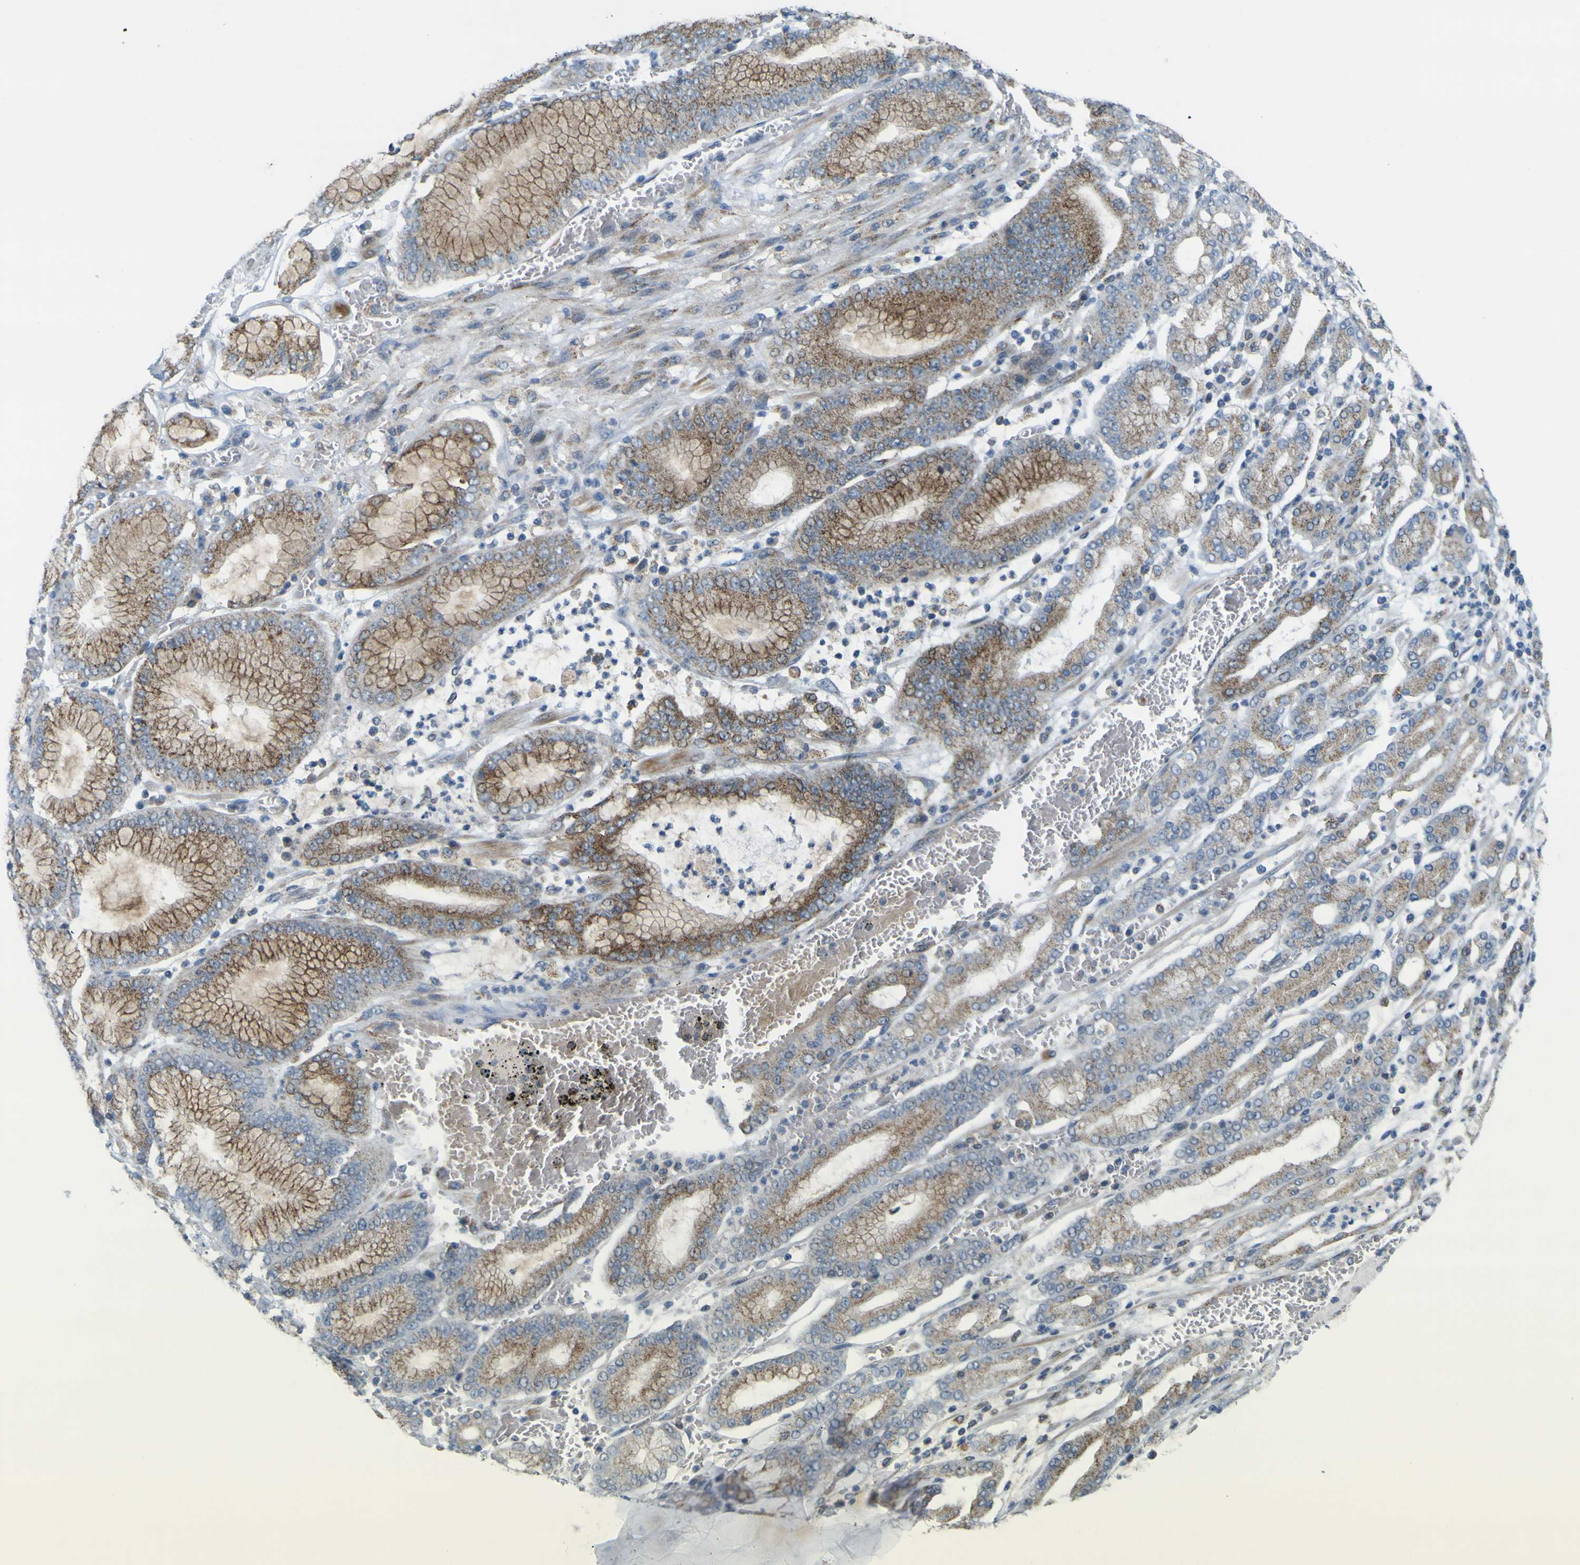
{"staining": {"intensity": "moderate", "quantity": ">75%", "location": "cytoplasmic/membranous"}, "tissue": "stomach cancer", "cell_type": "Tumor cells", "image_type": "cancer", "snomed": [{"axis": "morphology", "description": "Normal tissue, NOS"}, {"axis": "morphology", "description": "Adenocarcinoma, NOS"}, {"axis": "topography", "description": "Stomach, upper"}, {"axis": "topography", "description": "Stomach"}], "caption": "A photomicrograph showing moderate cytoplasmic/membranous expression in approximately >75% of tumor cells in stomach adenocarcinoma, as visualized by brown immunohistochemical staining.", "gene": "ACBD5", "patient": {"sex": "male", "age": 76}}